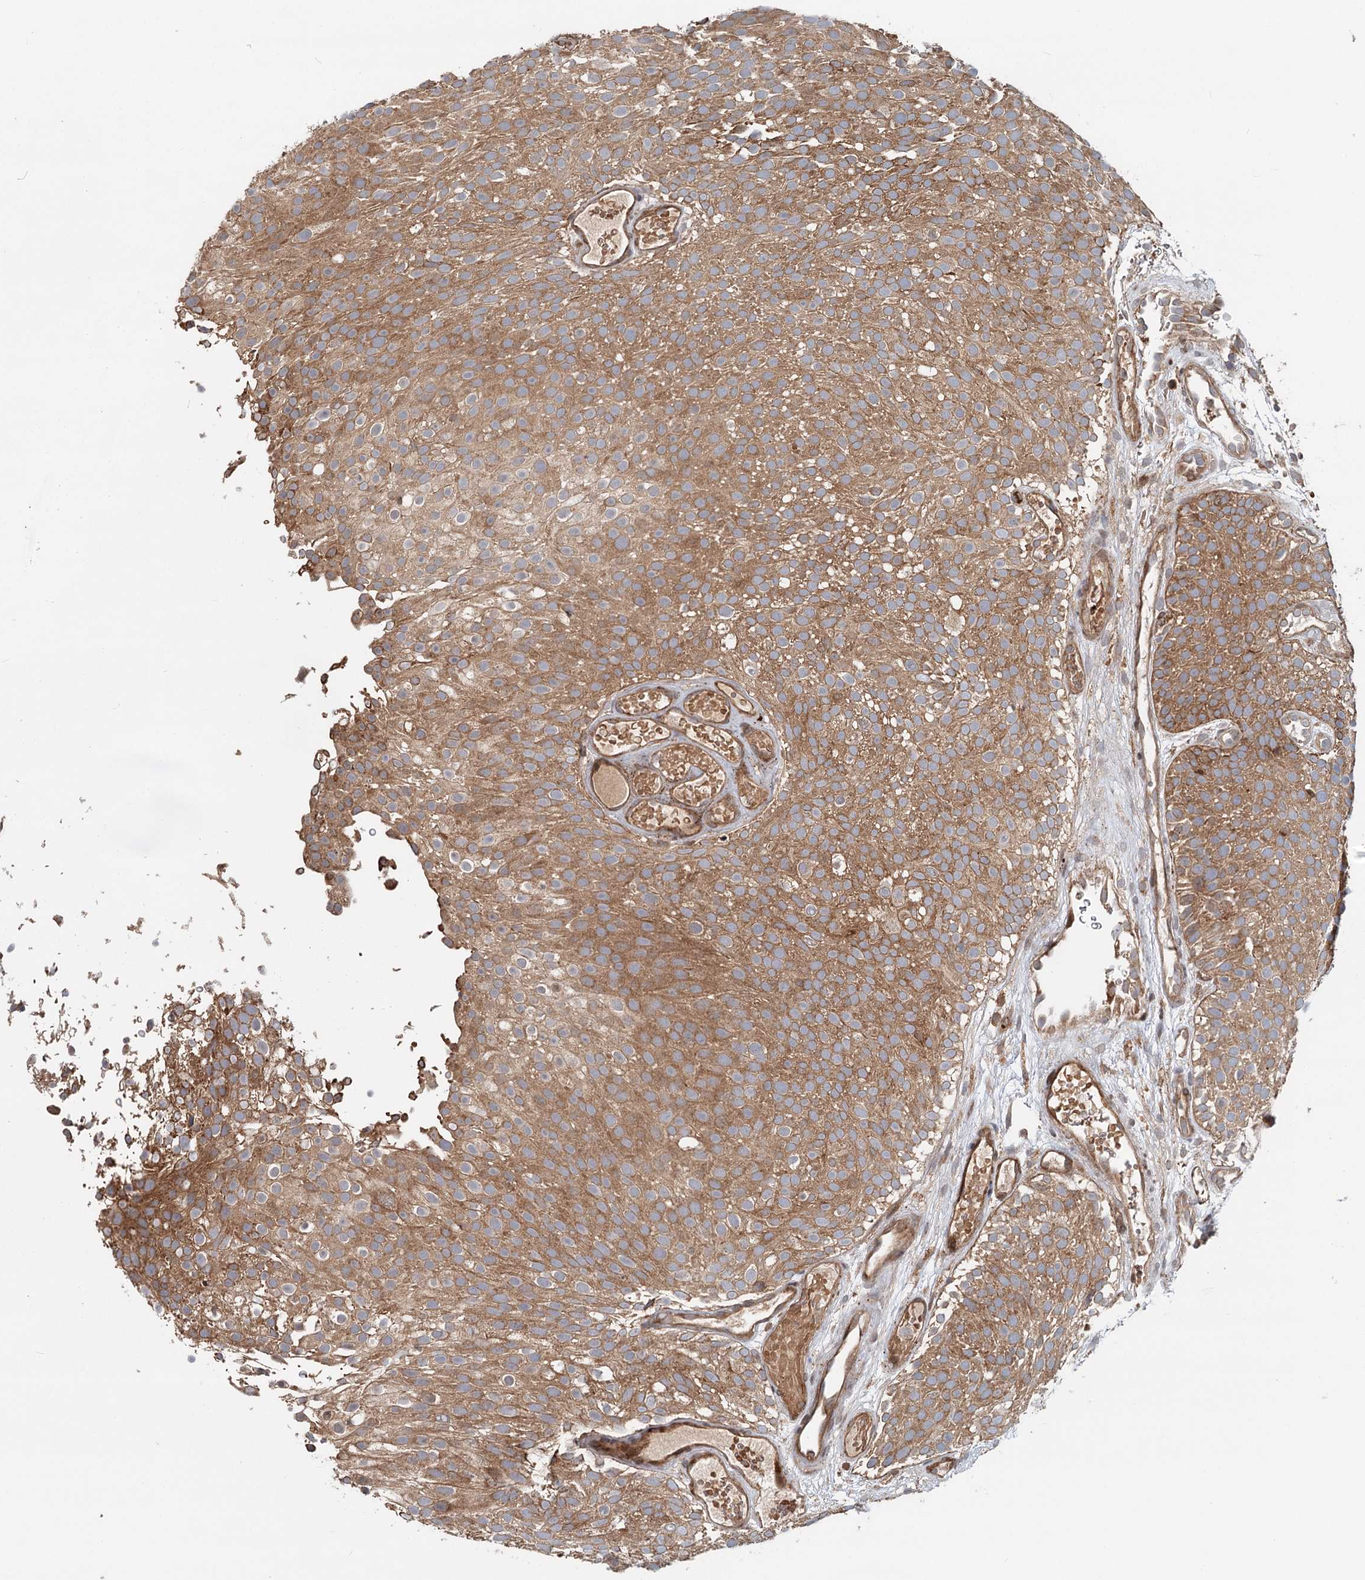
{"staining": {"intensity": "moderate", "quantity": ">75%", "location": "cytoplasmic/membranous"}, "tissue": "urothelial cancer", "cell_type": "Tumor cells", "image_type": "cancer", "snomed": [{"axis": "morphology", "description": "Urothelial carcinoma, Low grade"}, {"axis": "topography", "description": "Urinary bladder"}], "caption": "Protein analysis of urothelial cancer tissue demonstrates moderate cytoplasmic/membranous expression in about >75% of tumor cells. The protein is shown in brown color, while the nuclei are stained blue.", "gene": "RNF111", "patient": {"sex": "male", "age": 78}}